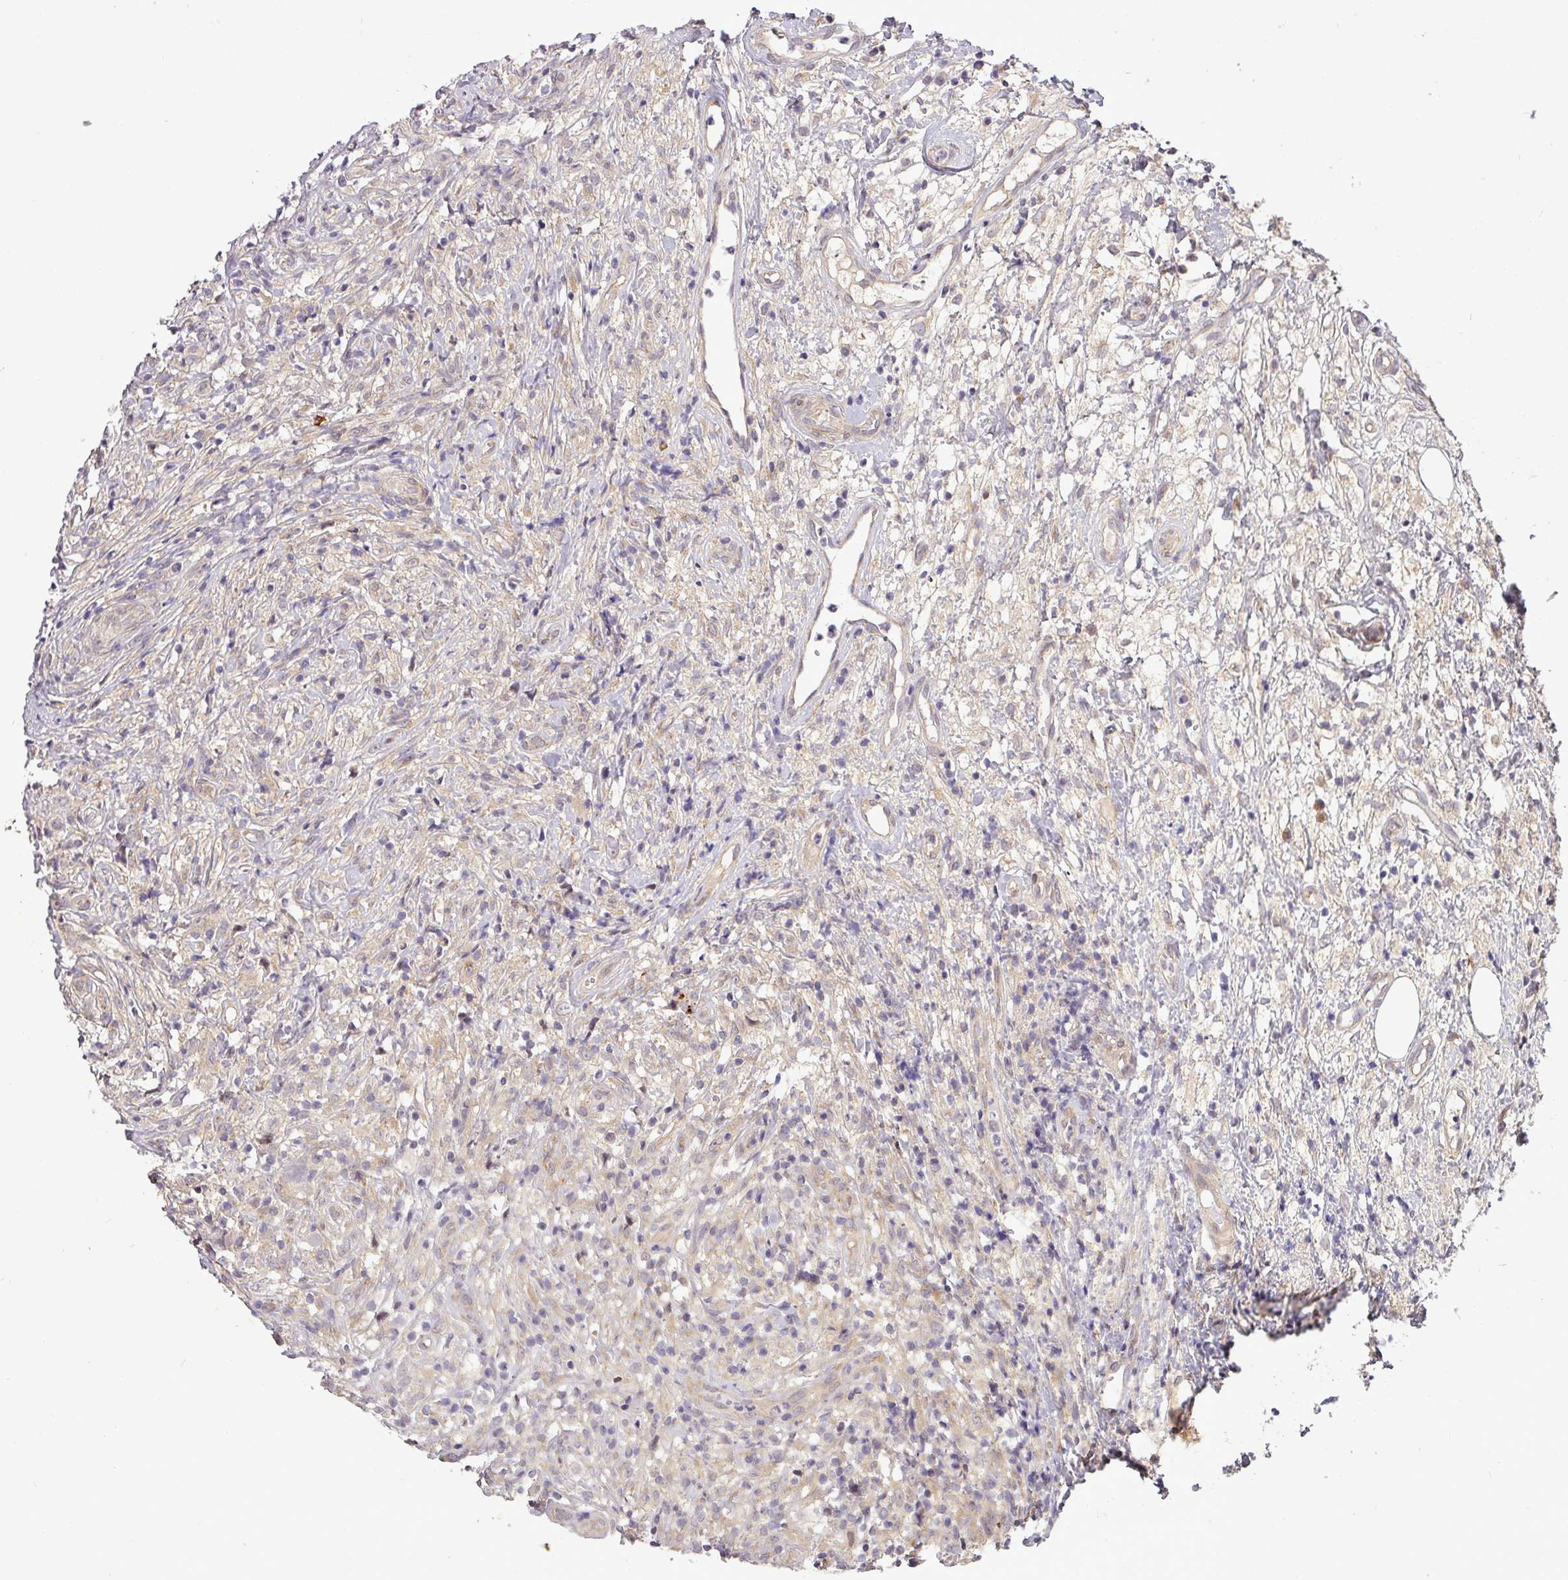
{"staining": {"intensity": "negative", "quantity": "none", "location": "none"}, "tissue": "lymphoma", "cell_type": "Tumor cells", "image_type": "cancer", "snomed": [{"axis": "morphology", "description": "Hodgkin's disease, NOS"}, {"axis": "topography", "description": "No Tissue"}], "caption": "This histopathology image is of lymphoma stained with immunohistochemistry (IHC) to label a protein in brown with the nuclei are counter-stained blue. There is no expression in tumor cells.", "gene": "FAM222B", "patient": {"sex": "female", "age": 21}}